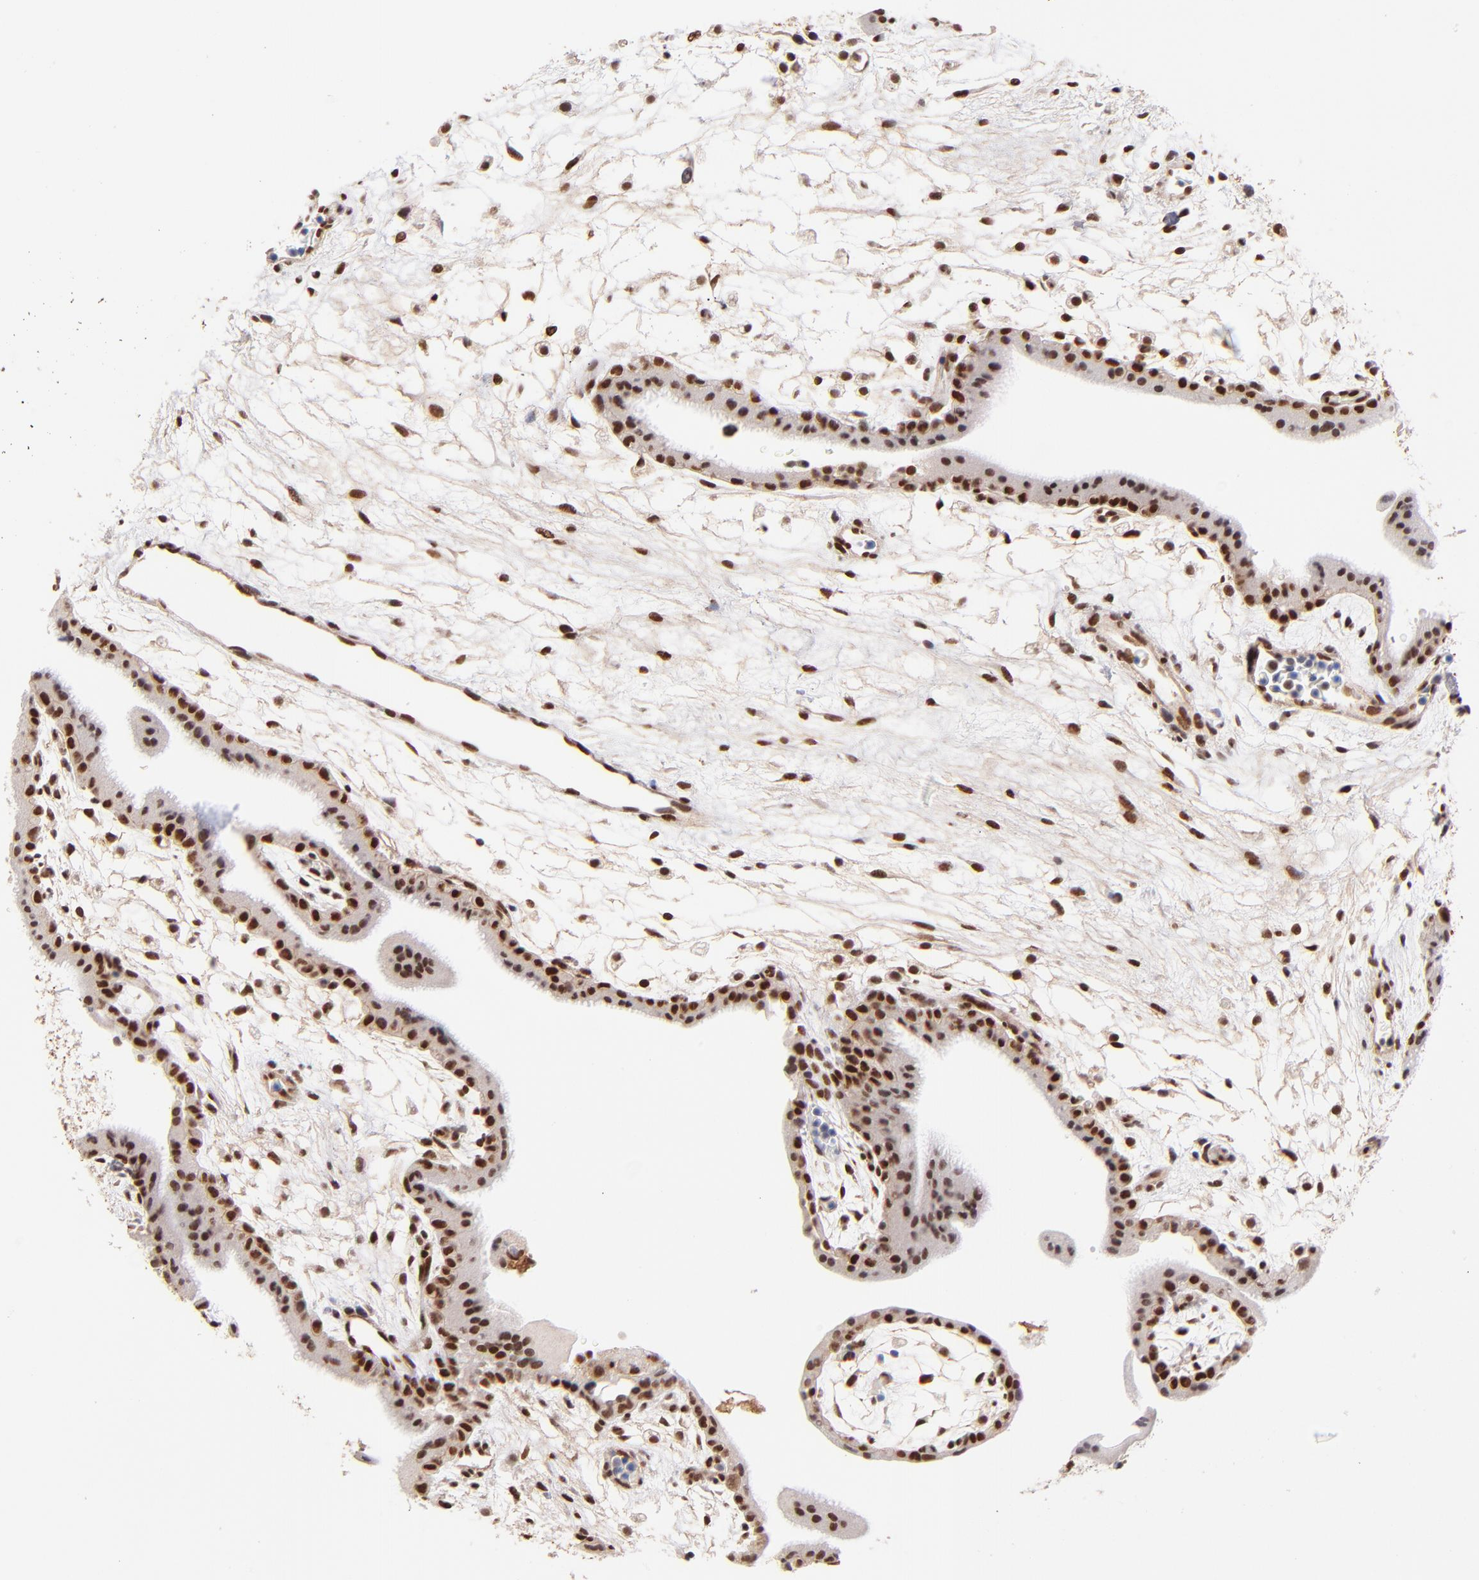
{"staining": {"intensity": "strong", "quantity": ">75%", "location": "nuclear"}, "tissue": "placenta", "cell_type": "Decidual cells", "image_type": "normal", "snomed": [{"axis": "morphology", "description": "Normal tissue, NOS"}, {"axis": "topography", "description": "Placenta"}], "caption": "Immunohistochemistry histopathology image of benign placenta: human placenta stained using immunohistochemistry (IHC) shows high levels of strong protein expression localized specifically in the nuclear of decidual cells, appearing as a nuclear brown color.", "gene": "MIDEAS", "patient": {"sex": "female", "age": 35}}